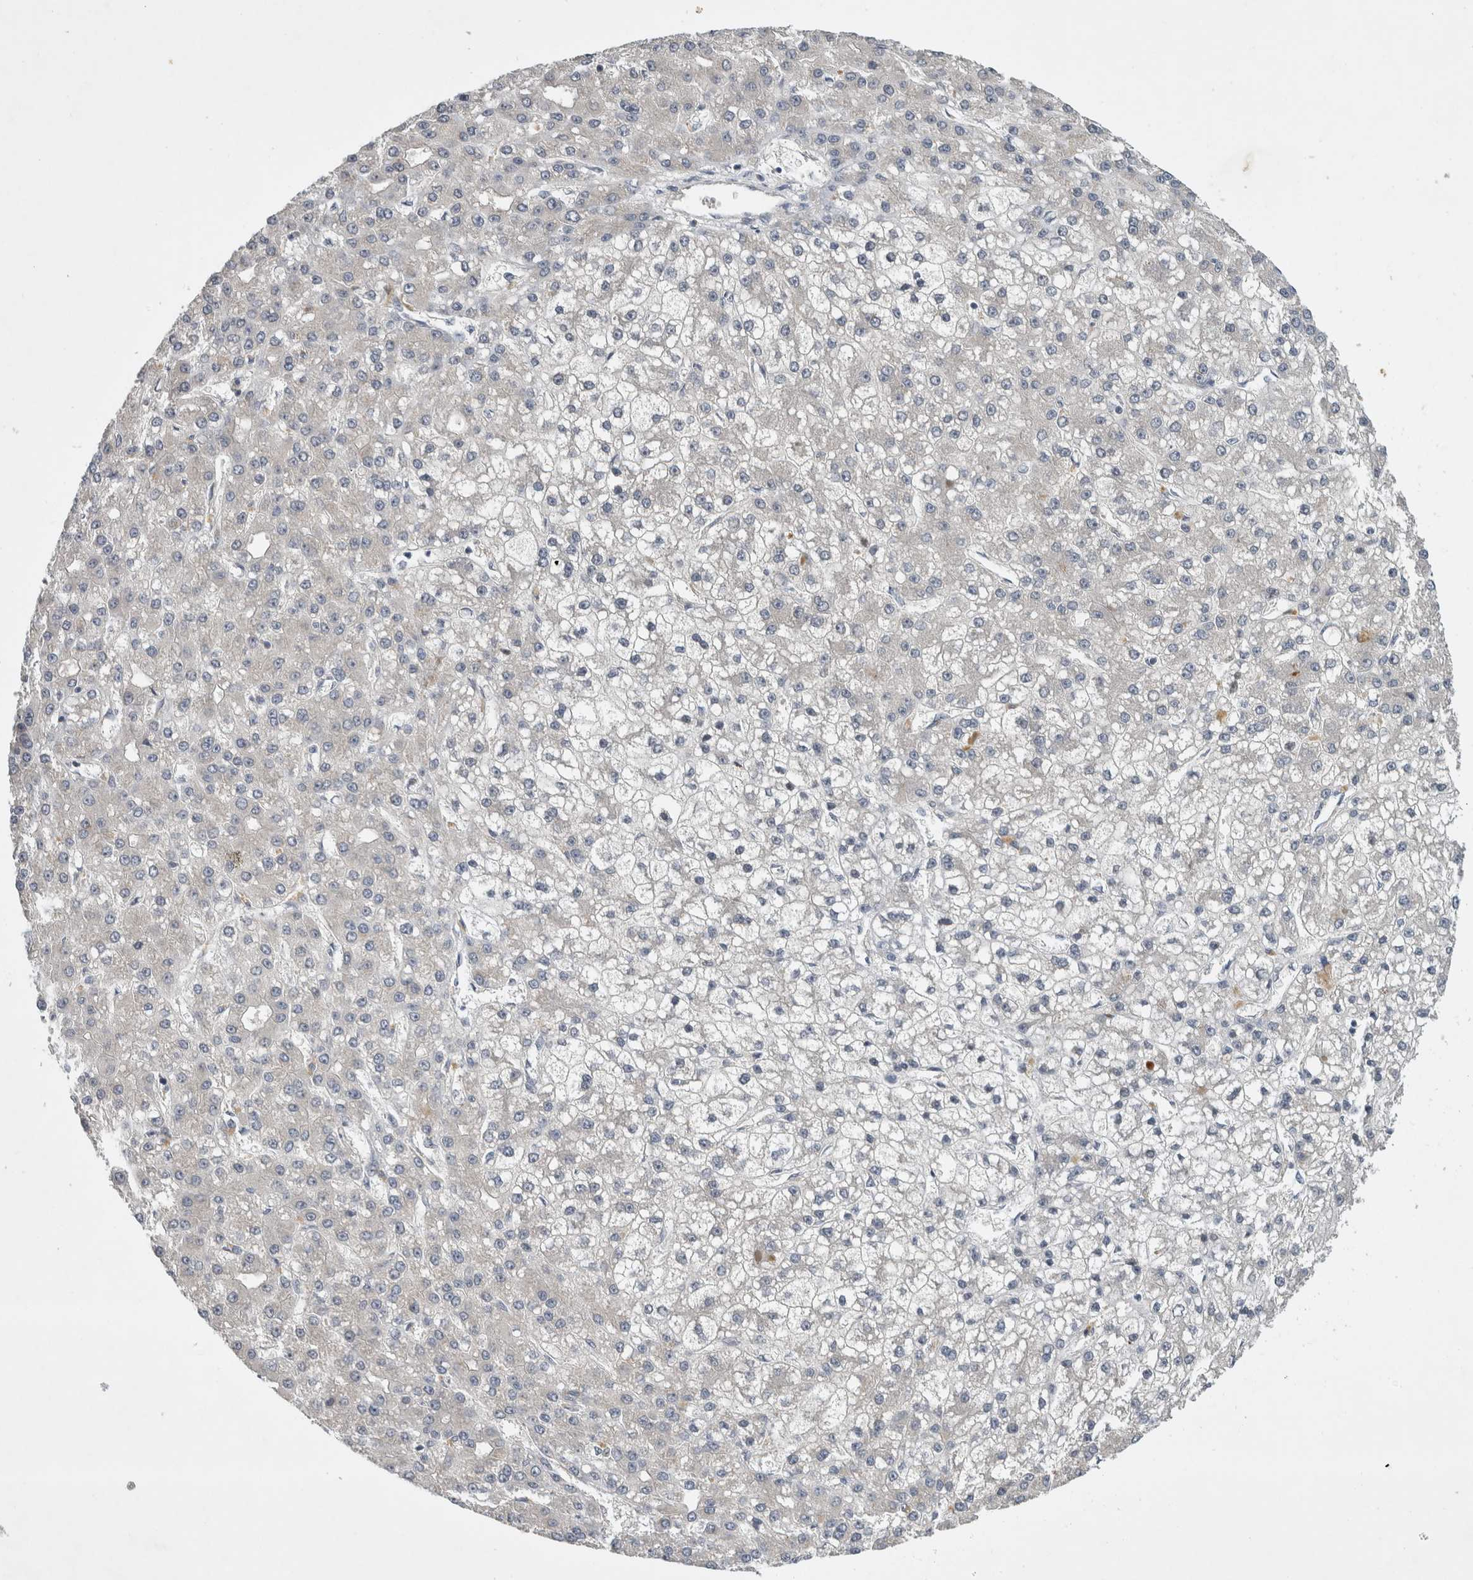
{"staining": {"intensity": "negative", "quantity": "none", "location": "none"}, "tissue": "liver cancer", "cell_type": "Tumor cells", "image_type": "cancer", "snomed": [{"axis": "morphology", "description": "Carcinoma, Hepatocellular, NOS"}, {"axis": "topography", "description": "Liver"}], "caption": "Immunohistochemistry (IHC) of liver hepatocellular carcinoma demonstrates no staining in tumor cells.", "gene": "AASDHPPT", "patient": {"sex": "male", "age": 67}}